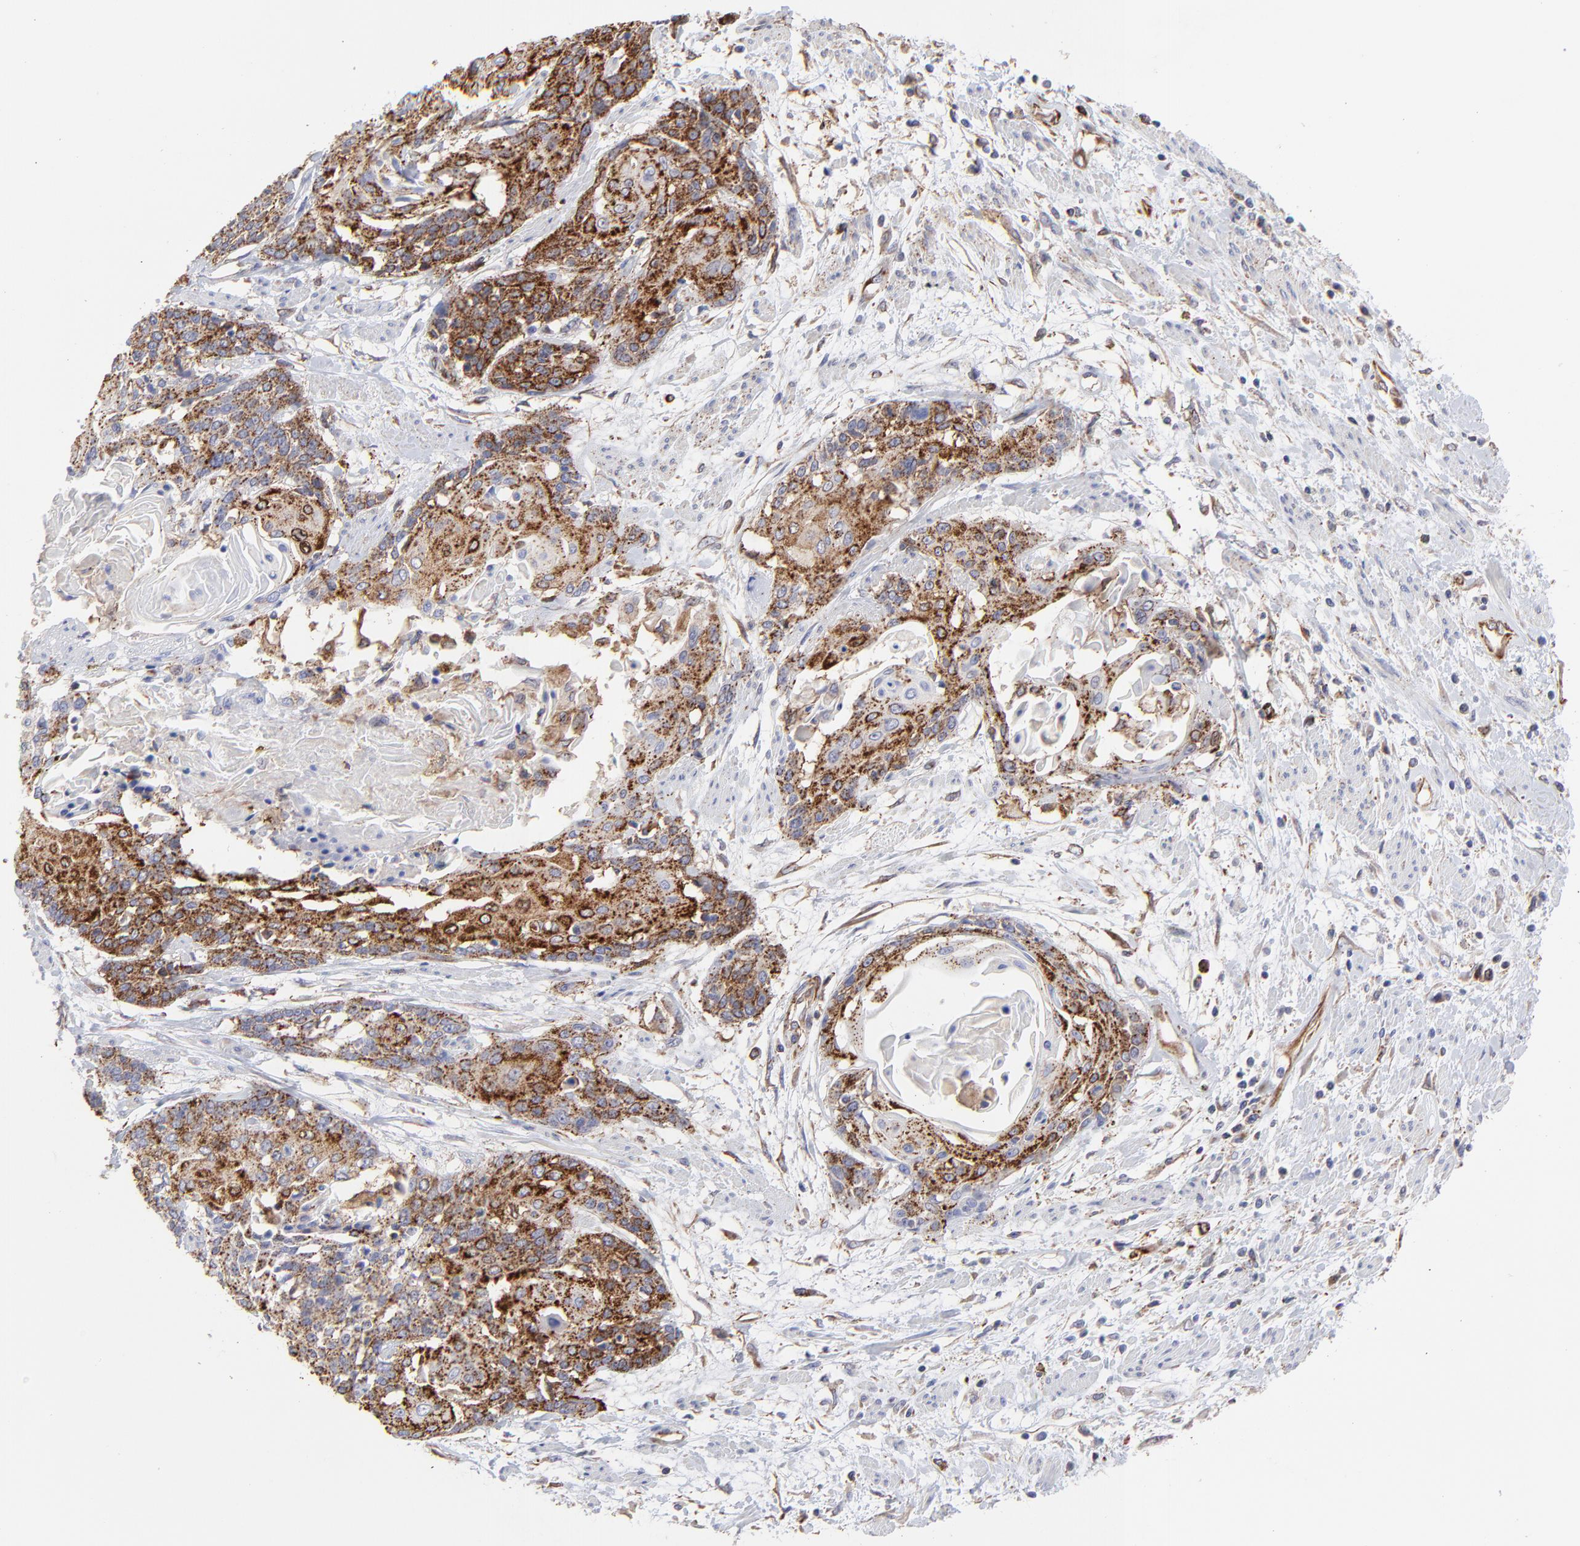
{"staining": {"intensity": "moderate", "quantity": ">75%", "location": "cytoplasmic/membranous"}, "tissue": "cervical cancer", "cell_type": "Tumor cells", "image_type": "cancer", "snomed": [{"axis": "morphology", "description": "Squamous cell carcinoma, NOS"}, {"axis": "topography", "description": "Cervix"}], "caption": "Protein expression analysis of human cervical squamous cell carcinoma reveals moderate cytoplasmic/membranous staining in about >75% of tumor cells.", "gene": "COX8C", "patient": {"sex": "female", "age": 57}}